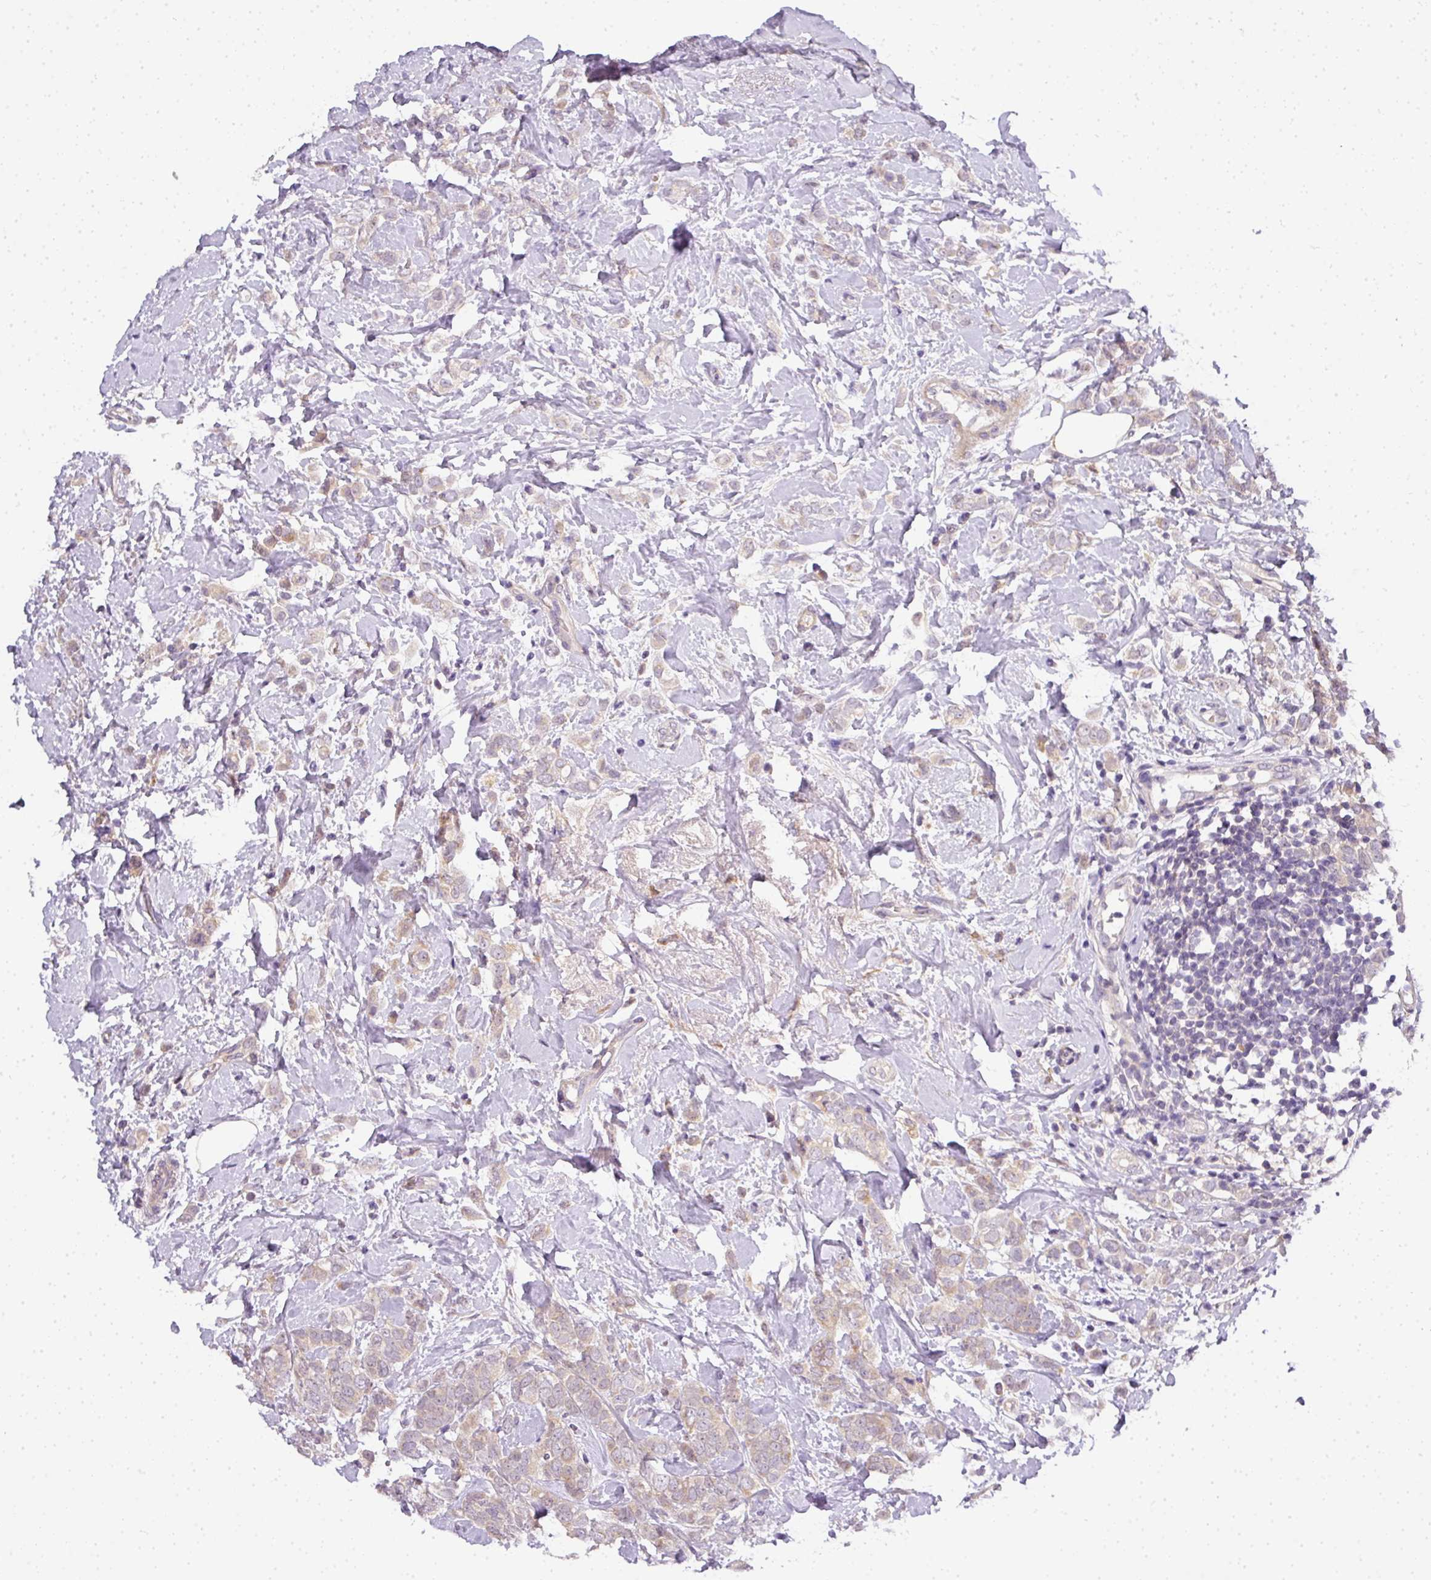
{"staining": {"intensity": "weak", "quantity": "<25%", "location": "cytoplasmic/membranous"}, "tissue": "breast cancer", "cell_type": "Tumor cells", "image_type": "cancer", "snomed": [{"axis": "morphology", "description": "Lobular carcinoma"}, {"axis": "topography", "description": "Breast"}], "caption": "Lobular carcinoma (breast) was stained to show a protein in brown. There is no significant expression in tumor cells.", "gene": "ADH5", "patient": {"sex": "female", "age": 47}}